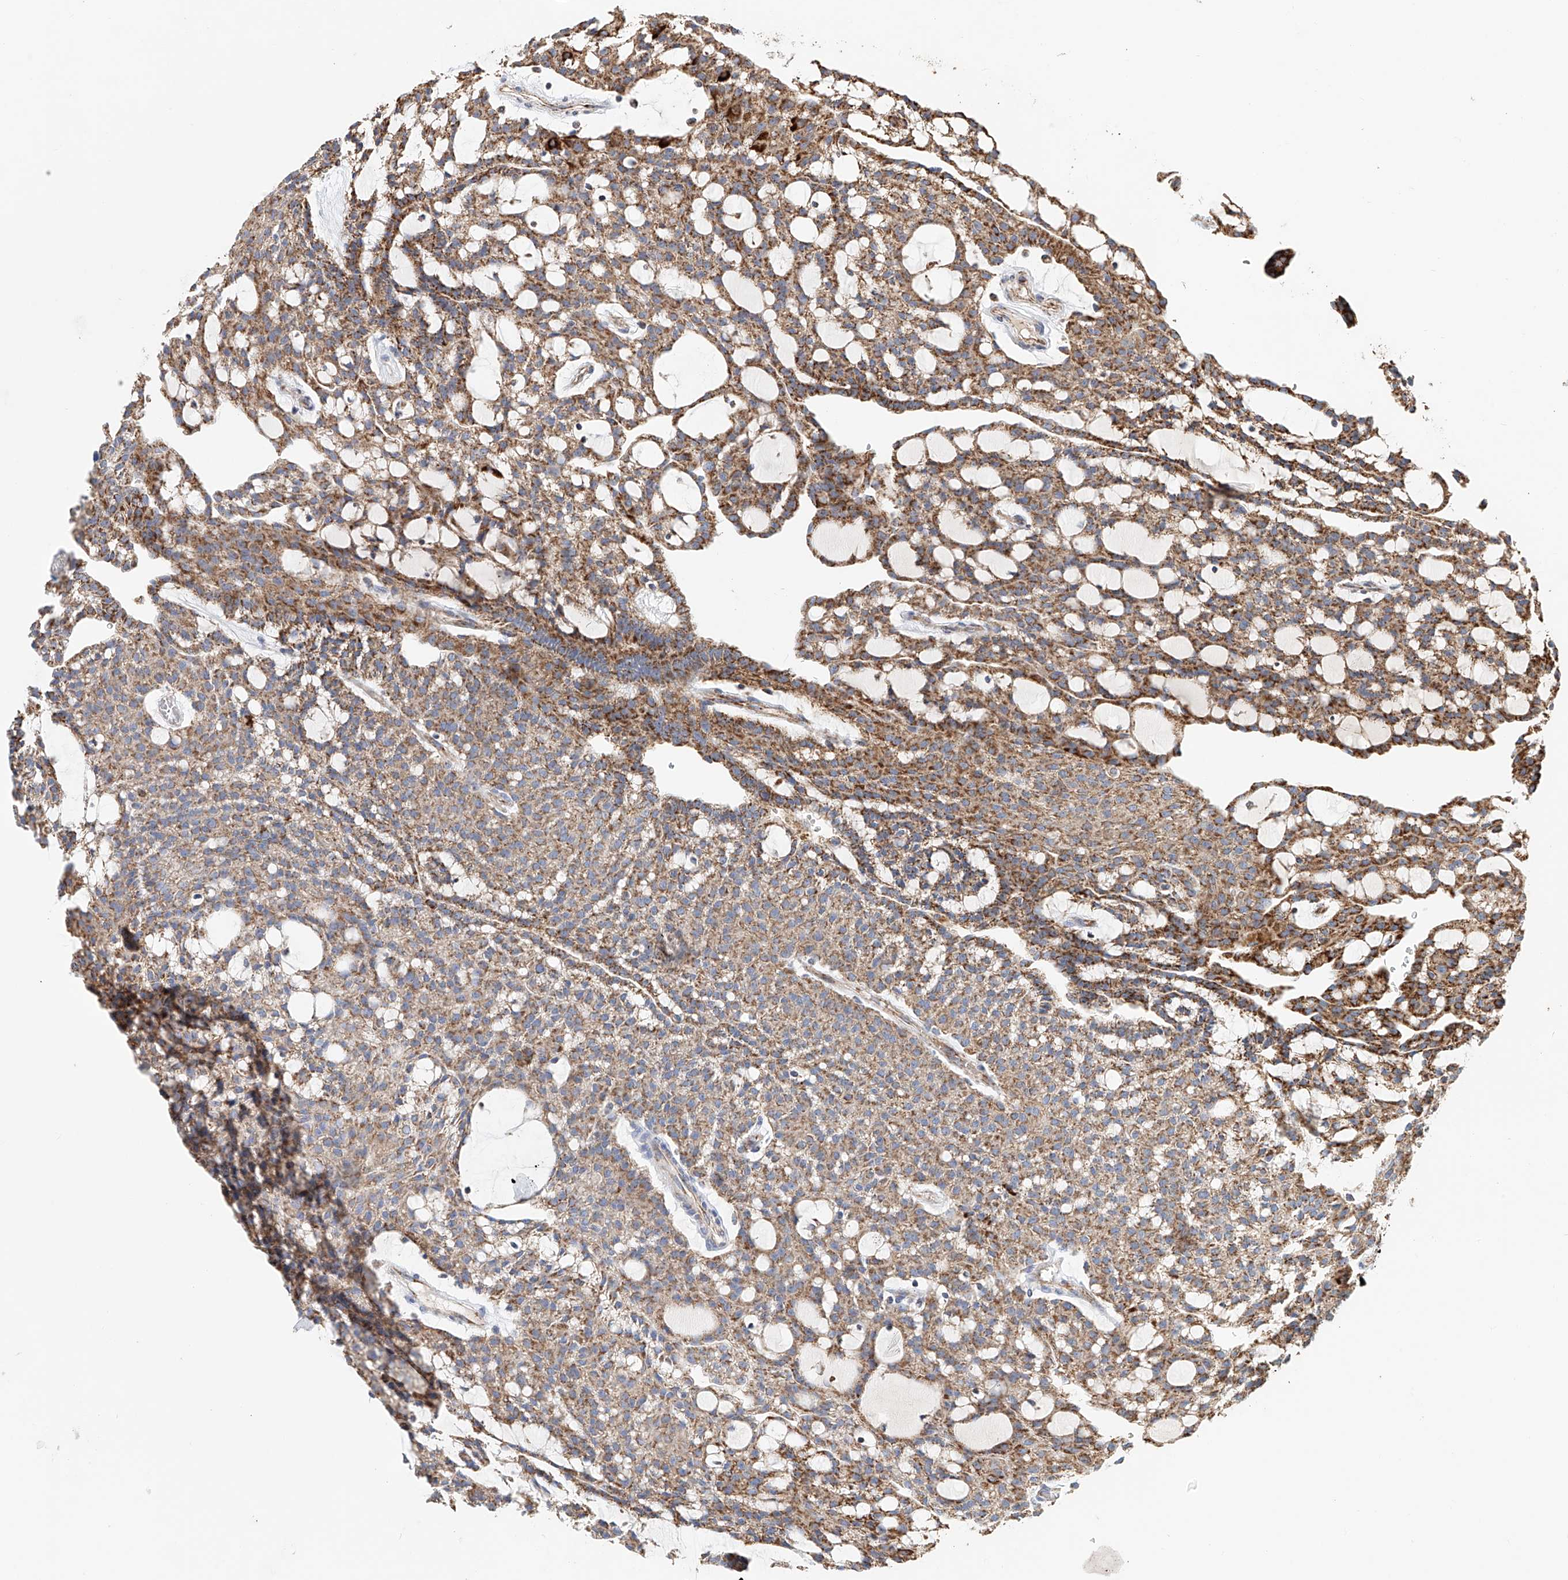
{"staining": {"intensity": "moderate", "quantity": ">75%", "location": "cytoplasmic/membranous"}, "tissue": "renal cancer", "cell_type": "Tumor cells", "image_type": "cancer", "snomed": [{"axis": "morphology", "description": "Adenocarcinoma, NOS"}, {"axis": "topography", "description": "Kidney"}], "caption": "Renal adenocarcinoma stained with a protein marker shows moderate staining in tumor cells.", "gene": "MCL1", "patient": {"sex": "male", "age": 63}}